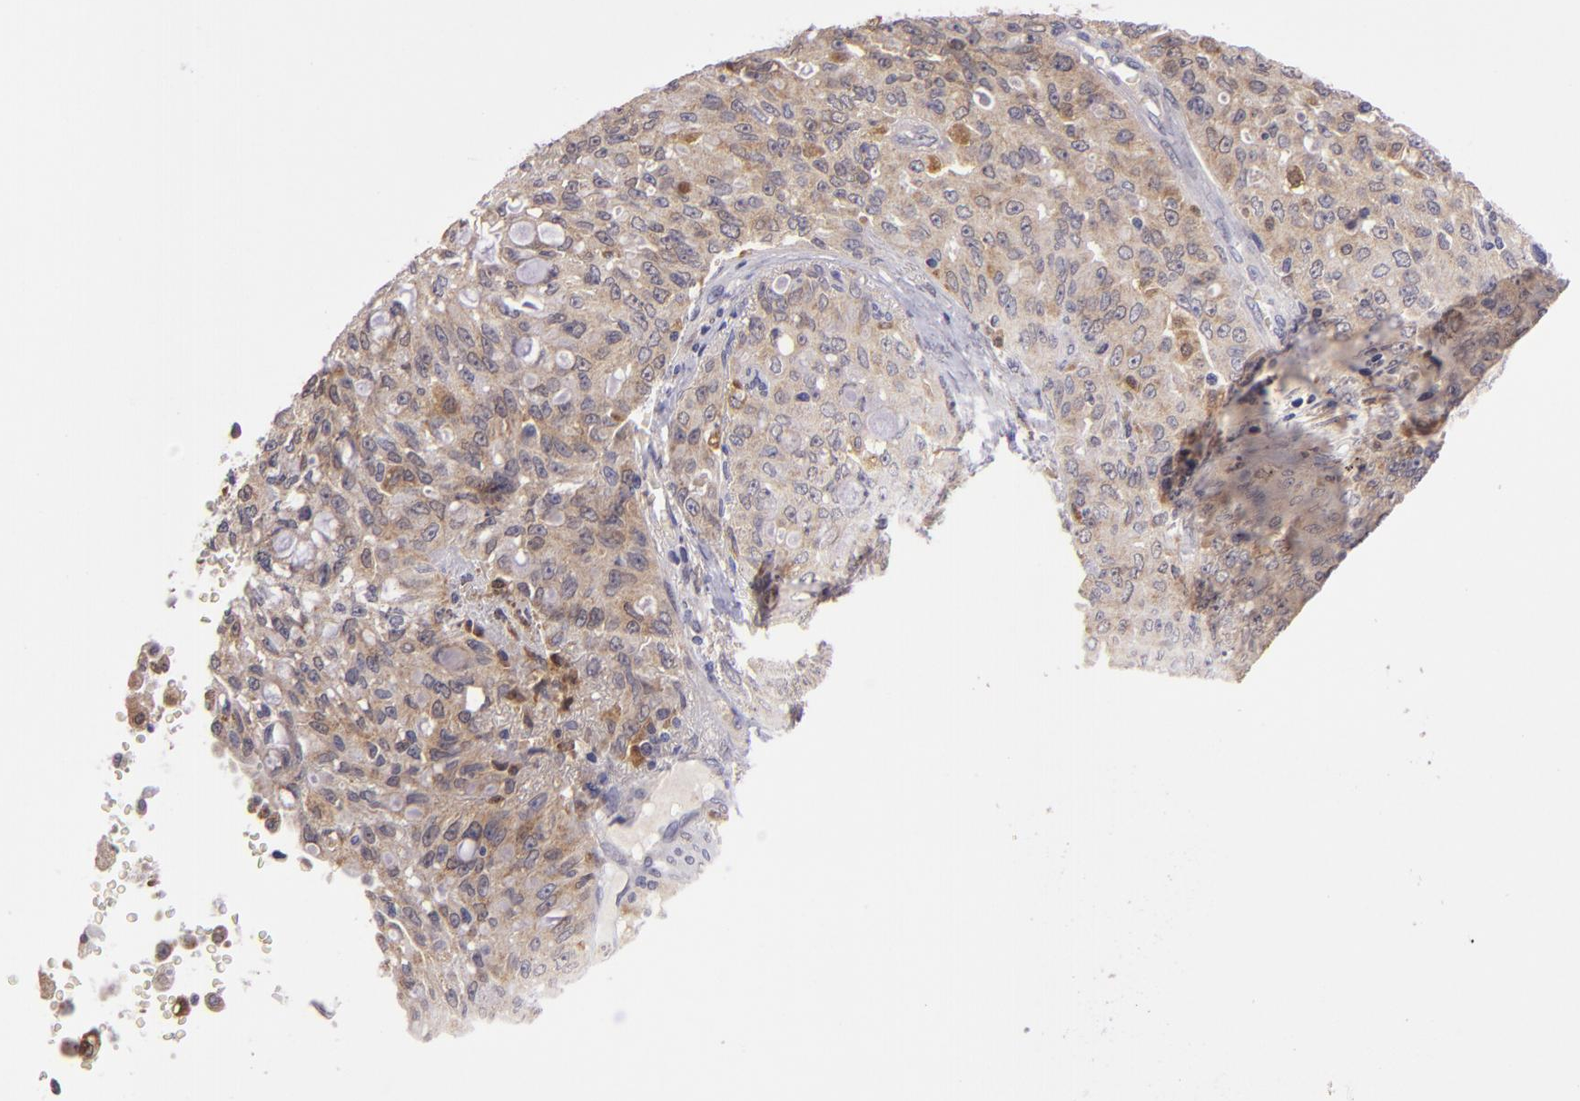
{"staining": {"intensity": "weak", "quantity": ">75%", "location": "cytoplasmic/membranous"}, "tissue": "lung cancer", "cell_type": "Tumor cells", "image_type": "cancer", "snomed": [{"axis": "morphology", "description": "Adenocarcinoma, NOS"}, {"axis": "topography", "description": "Lung"}], "caption": "A low amount of weak cytoplasmic/membranous positivity is identified in about >75% of tumor cells in adenocarcinoma (lung) tissue.", "gene": "FHIT", "patient": {"sex": "female", "age": 44}}